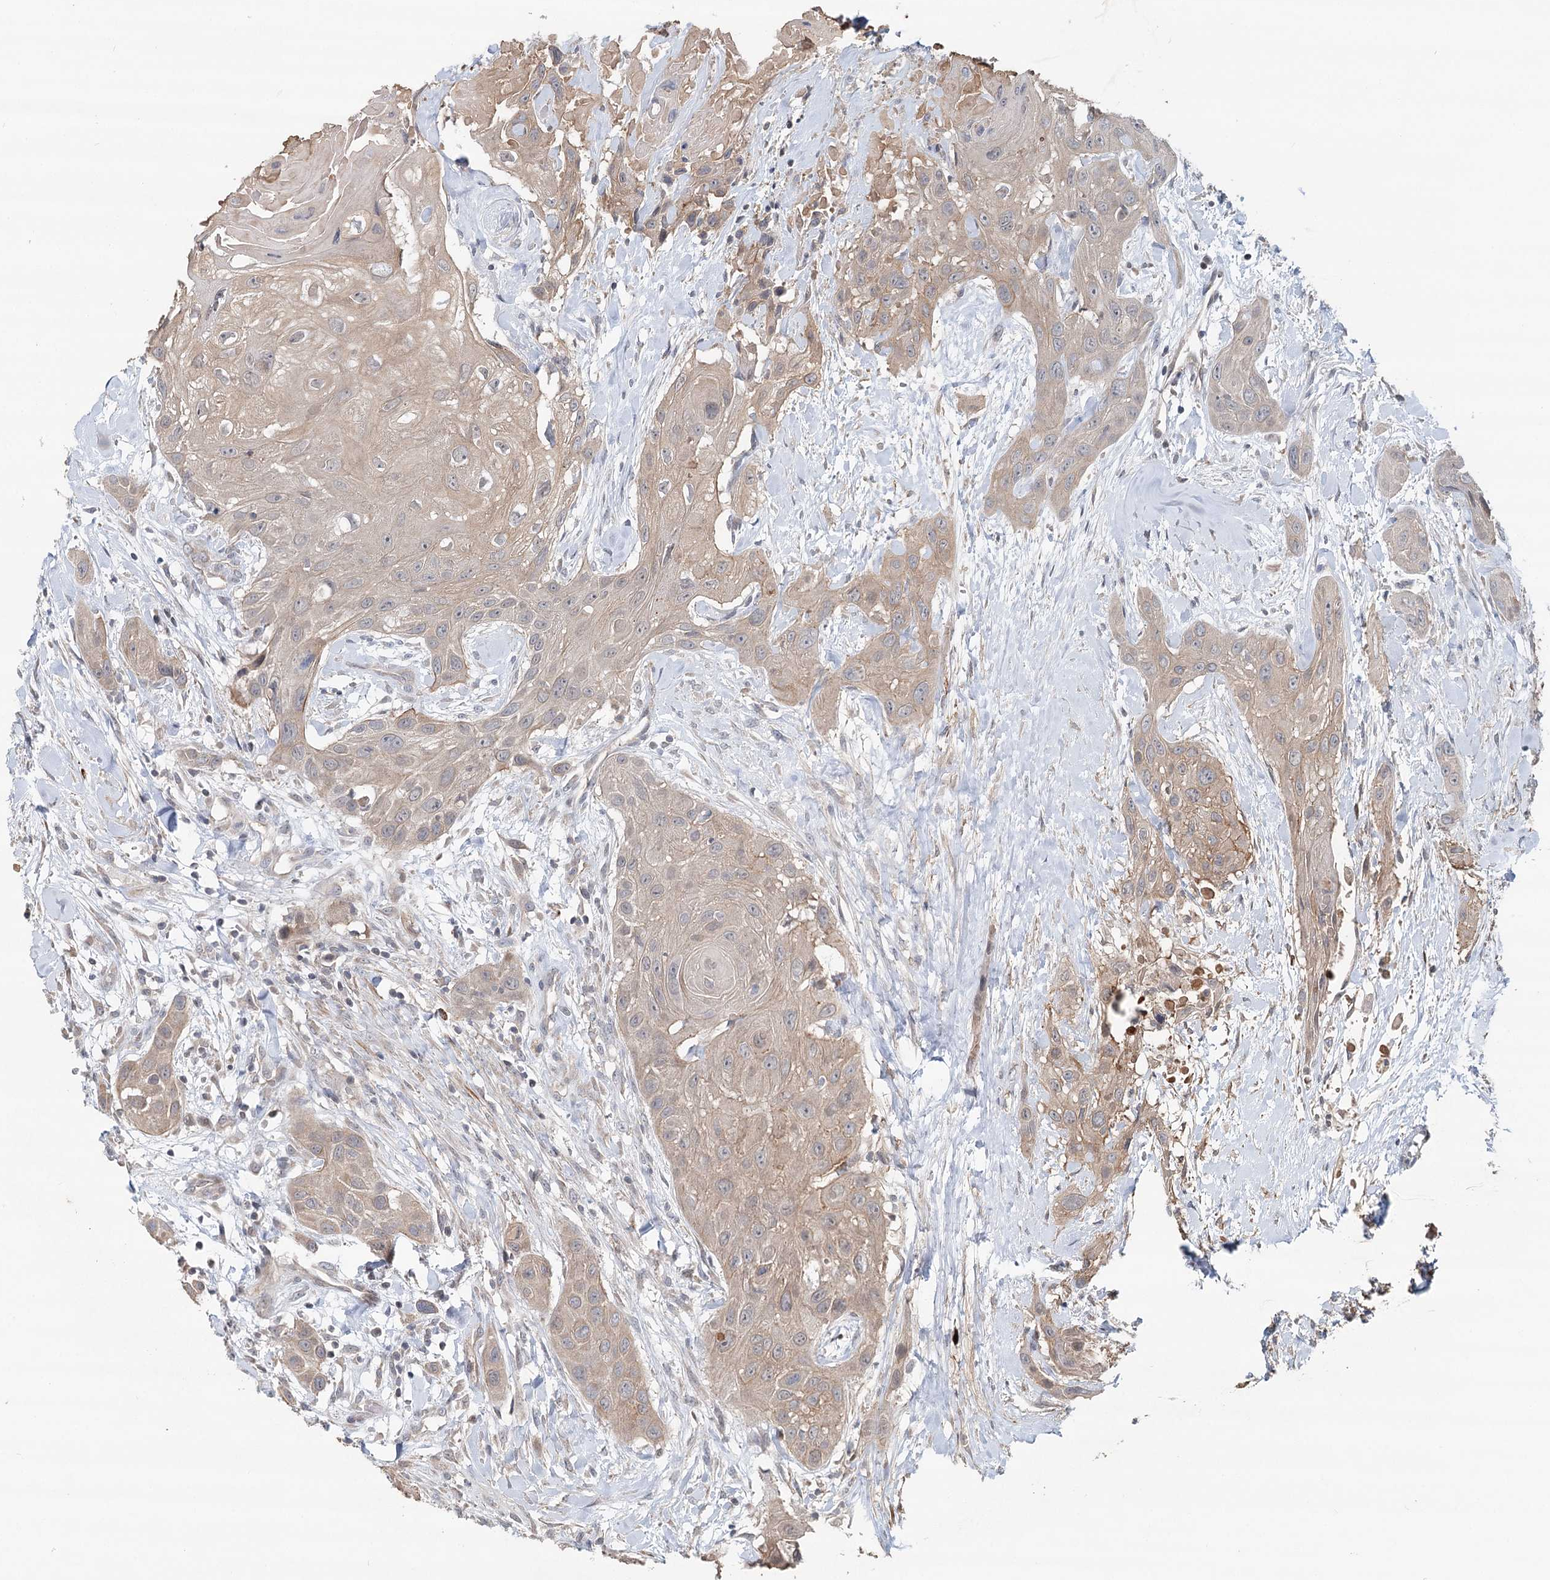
{"staining": {"intensity": "weak", "quantity": "<25%", "location": "cytoplasmic/membranous"}, "tissue": "head and neck cancer", "cell_type": "Tumor cells", "image_type": "cancer", "snomed": [{"axis": "morphology", "description": "Squamous cell carcinoma, NOS"}, {"axis": "topography", "description": "Head-Neck"}], "caption": "There is no significant positivity in tumor cells of head and neck squamous cell carcinoma. The staining was performed using DAB (3,3'-diaminobenzidine) to visualize the protein expression in brown, while the nuclei were stained in blue with hematoxylin (Magnification: 20x).", "gene": "RNF111", "patient": {"sex": "male", "age": 81}}